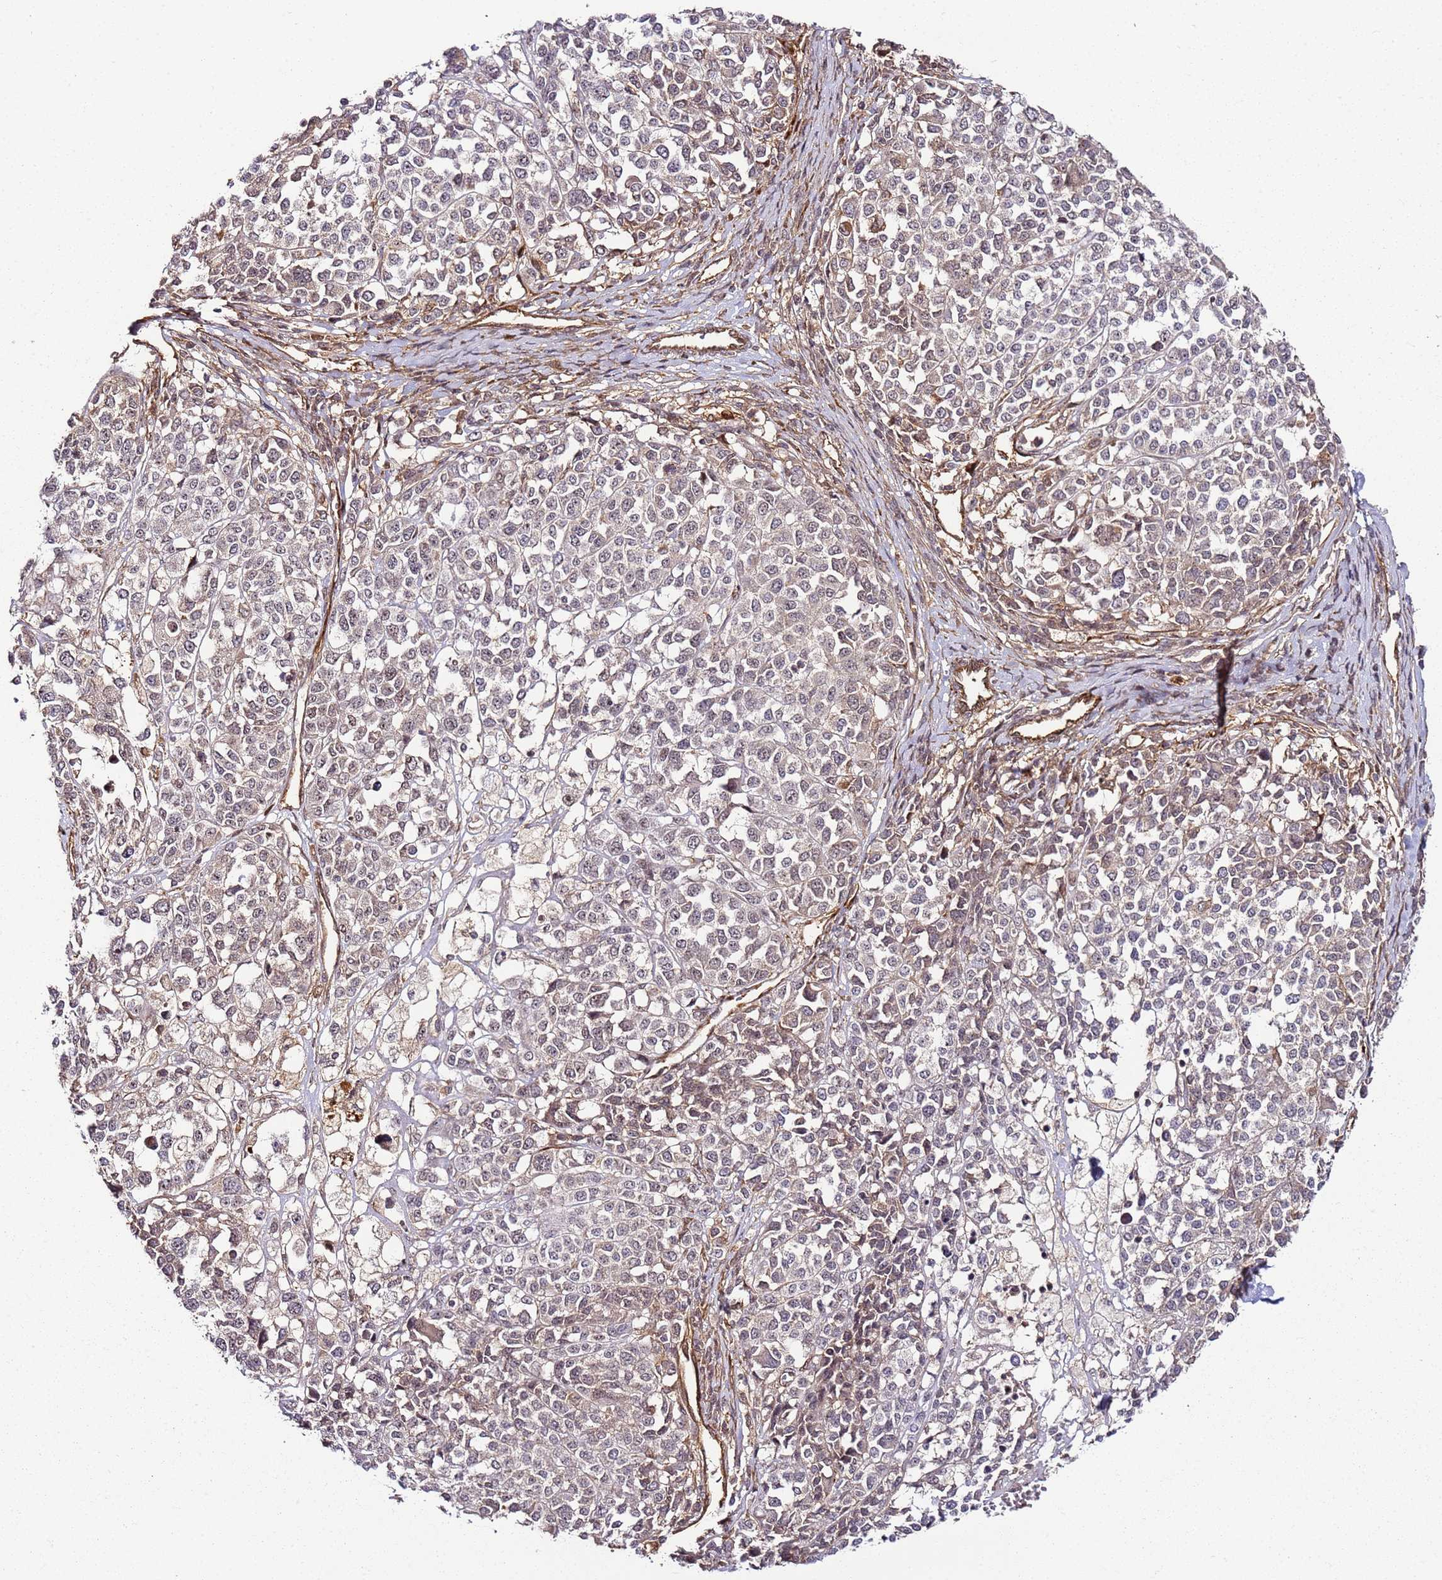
{"staining": {"intensity": "weak", "quantity": "<25%", "location": "cytoplasmic/membranous"}, "tissue": "melanoma", "cell_type": "Tumor cells", "image_type": "cancer", "snomed": [{"axis": "morphology", "description": "Malignant melanoma, Metastatic site"}, {"axis": "topography", "description": "Lymph node"}], "caption": "Immunohistochemistry histopathology image of malignant melanoma (metastatic site) stained for a protein (brown), which shows no positivity in tumor cells. (Stains: DAB (3,3'-diaminobenzidine) IHC with hematoxylin counter stain, Microscopy: brightfield microscopy at high magnification).", "gene": "CCNYL1", "patient": {"sex": "male", "age": 44}}